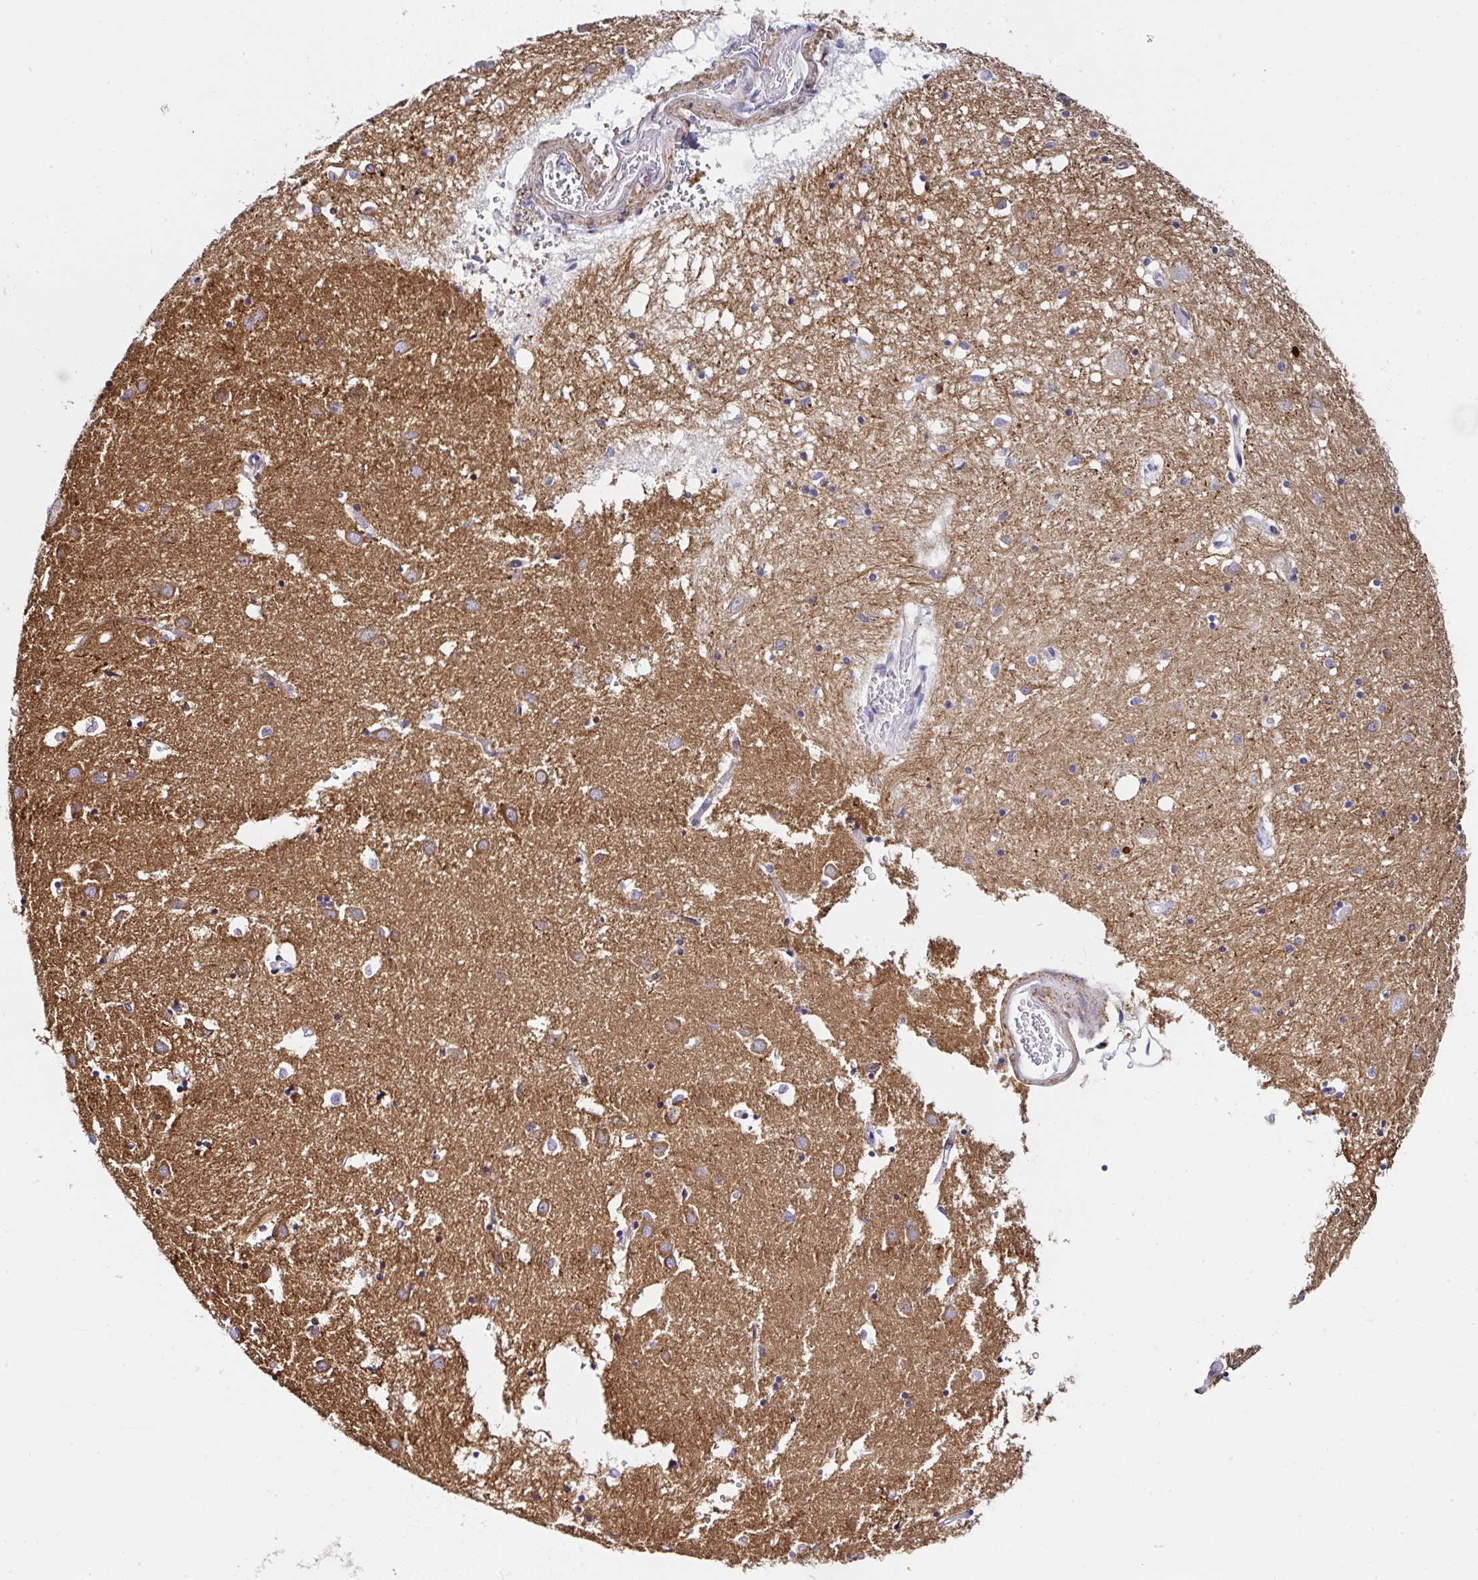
{"staining": {"intensity": "moderate", "quantity": "<25%", "location": "cytoplasmic/membranous"}, "tissue": "caudate", "cell_type": "Glial cells", "image_type": "normal", "snomed": [{"axis": "morphology", "description": "Normal tissue, NOS"}, {"axis": "topography", "description": "Lateral ventricle wall"}], "caption": "This is a micrograph of IHC staining of normal caudate, which shows moderate positivity in the cytoplasmic/membranous of glial cells.", "gene": "PPFIA4", "patient": {"sex": "male", "age": 70}}